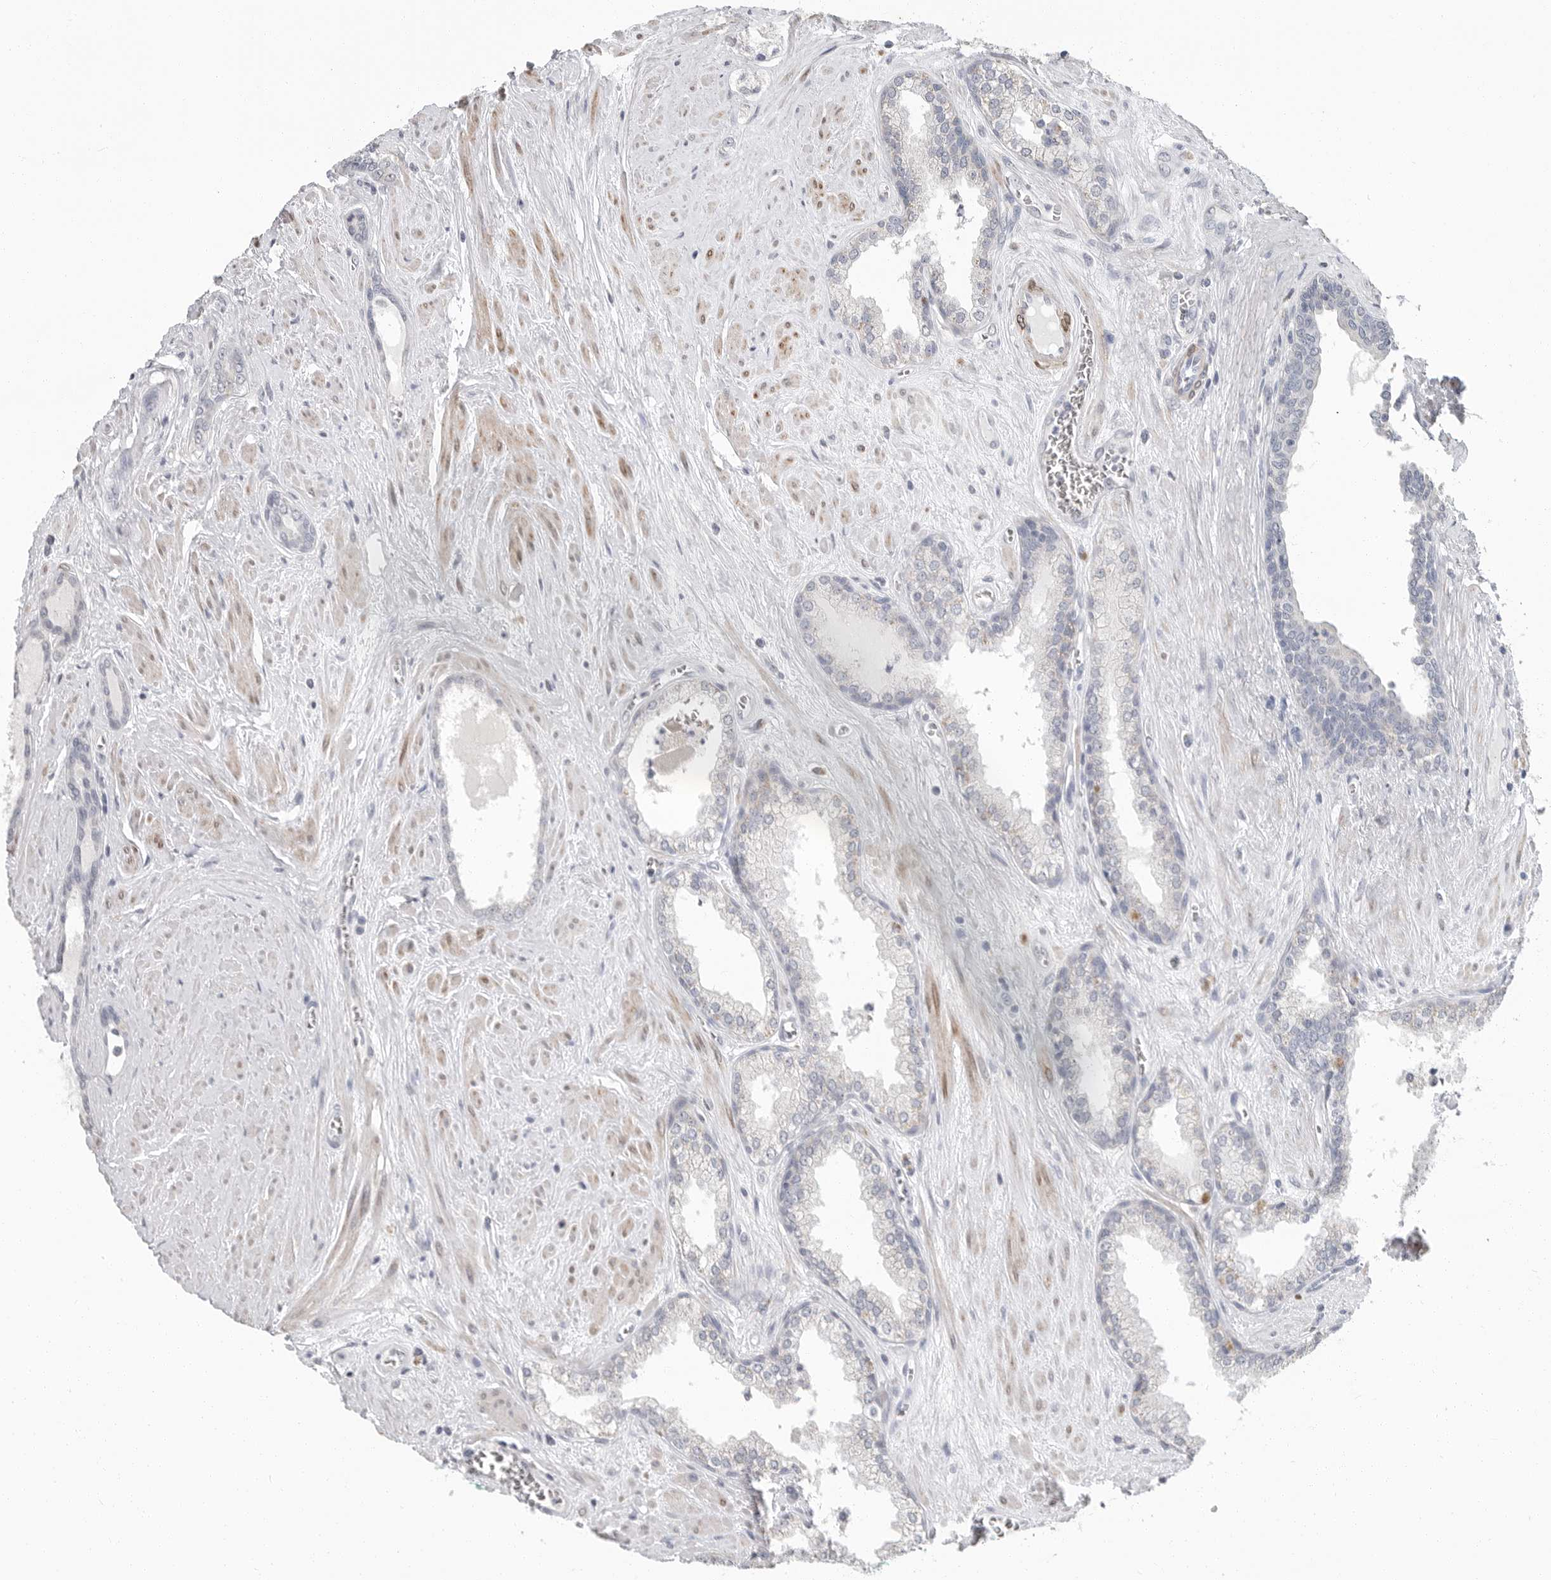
{"staining": {"intensity": "negative", "quantity": "none", "location": "none"}, "tissue": "prostate cancer", "cell_type": "Tumor cells", "image_type": "cancer", "snomed": [{"axis": "morphology", "description": "Adenocarcinoma, Low grade"}, {"axis": "topography", "description": "Prostate"}], "caption": "High magnification brightfield microscopy of prostate cancer (low-grade adenocarcinoma) stained with DAB (brown) and counterstained with hematoxylin (blue): tumor cells show no significant expression. (Stains: DAB (3,3'-diaminobenzidine) immunohistochemistry (IHC) with hematoxylin counter stain, Microscopy: brightfield microscopy at high magnification).", "gene": "PLN", "patient": {"sex": "male", "age": 62}}